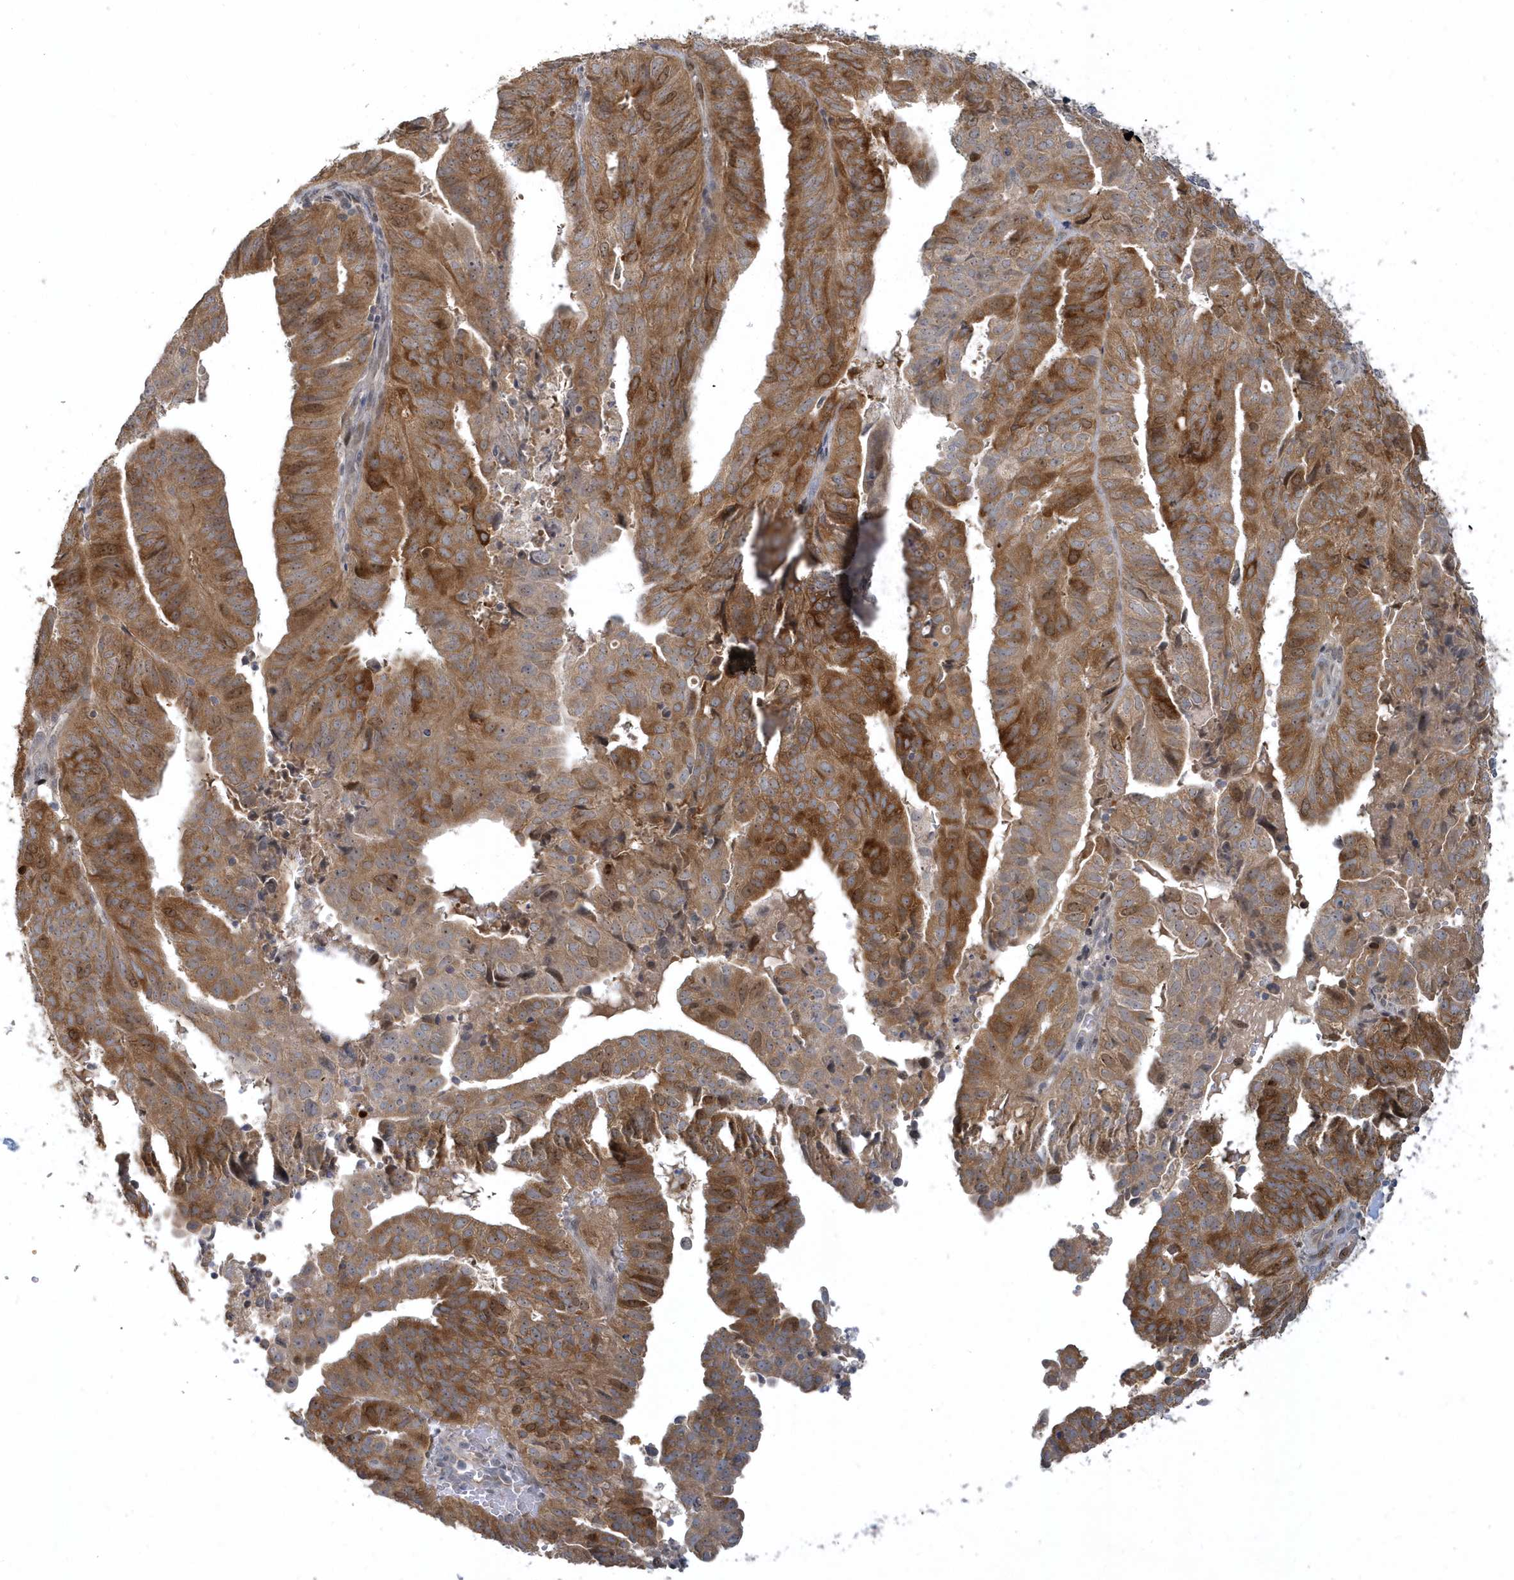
{"staining": {"intensity": "strong", "quantity": ">75%", "location": "cytoplasmic/membranous"}, "tissue": "endometrial cancer", "cell_type": "Tumor cells", "image_type": "cancer", "snomed": [{"axis": "morphology", "description": "Adenocarcinoma, NOS"}, {"axis": "topography", "description": "Uterus"}], "caption": "DAB immunohistochemical staining of human endometrial cancer exhibits strong cytoplasmic/membranous protein positivity in about >75% of tumor cells. (IHC, brightfield microscopy, high magnification).", "gene": "TRAIP", "patient": {"sex": "female", "age": 77}}